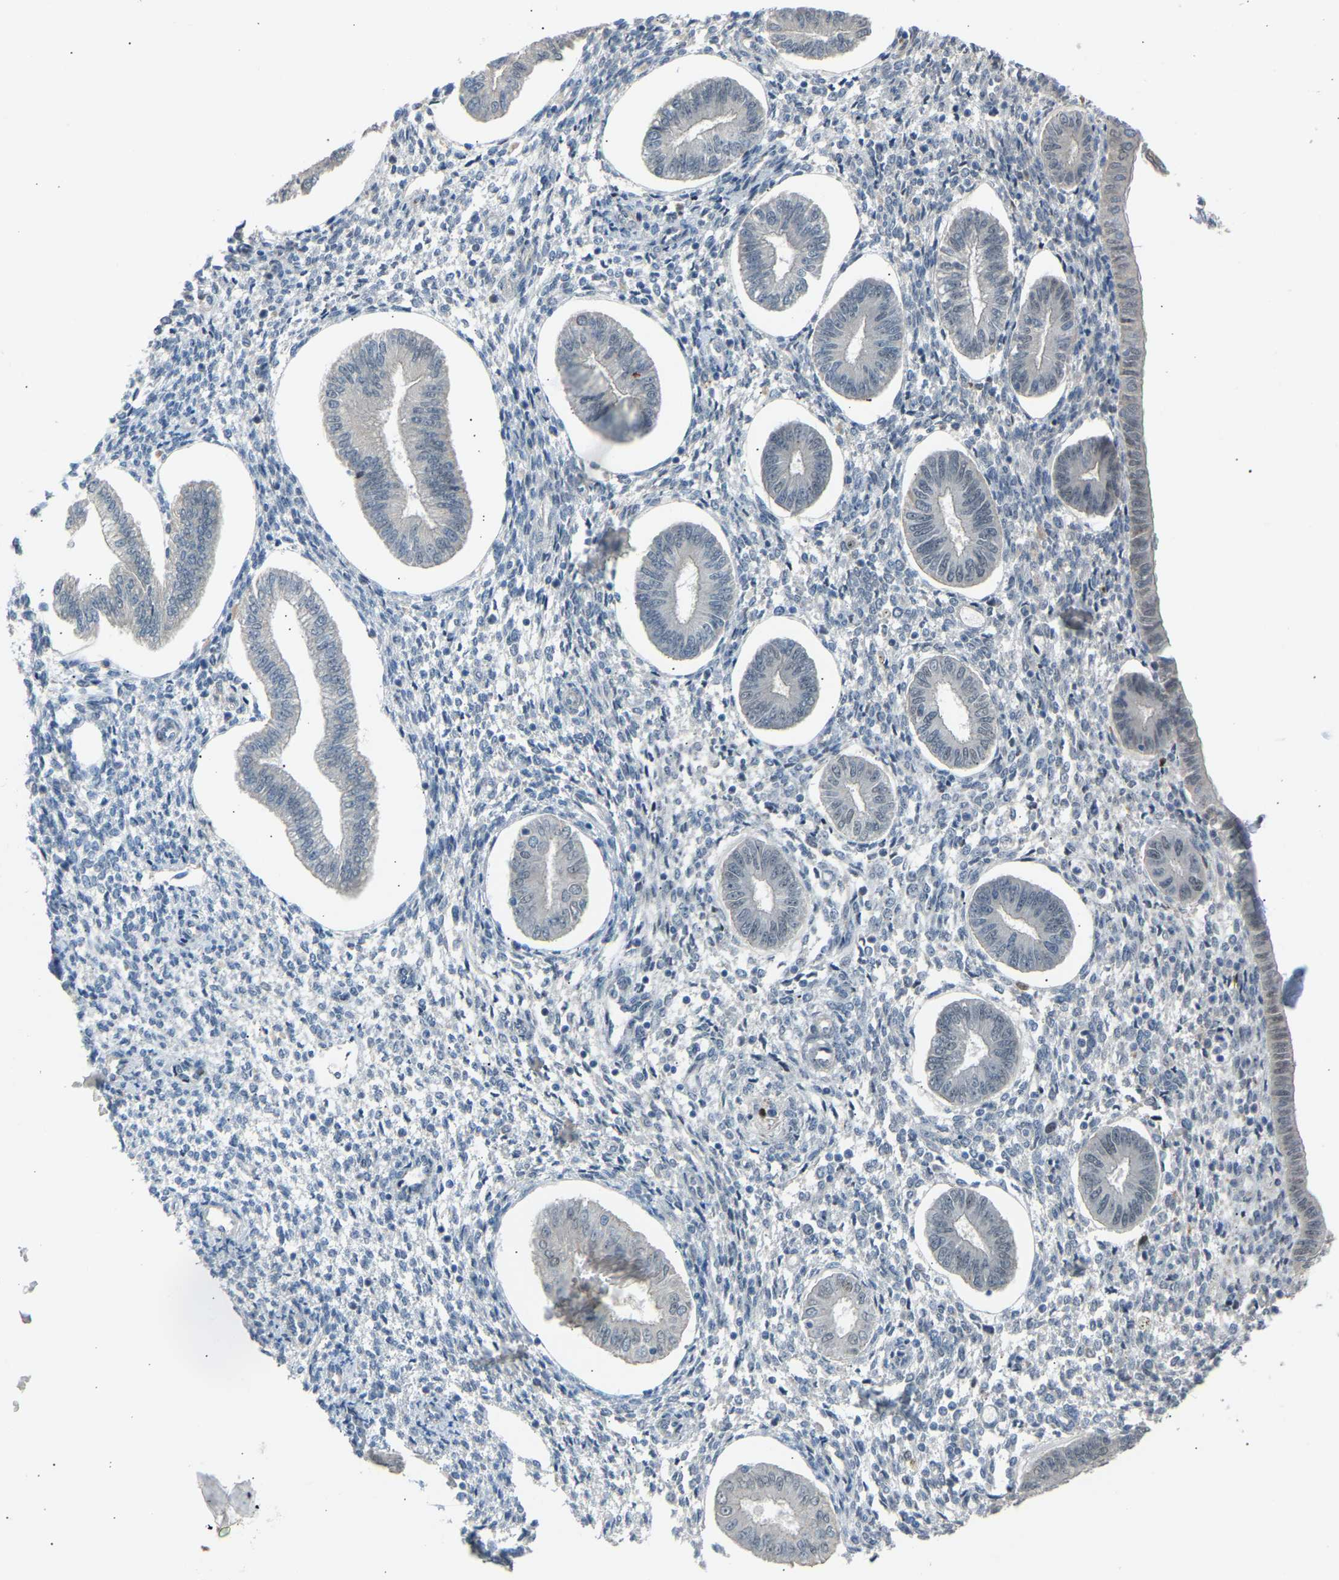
{"staining": {"intensity": "moderate", "quantity": "<25%", "location": "nuclear"}, "tissue": "endometrium", "cell_type": "Cells in endometrial stroma", "image_type": "normal", "snomed": [{"axis": "morphology", "description": "Normal tissue, NOS"}, {"axis": "topography", "description": "Endometrium"}], "caption": "Moderate nuclear expression is present in about <25% of cells in endometrial stroma in unremarkable endometrium.", "gene": "VPS41", "patient": {"sex": "female", "age": 50}}